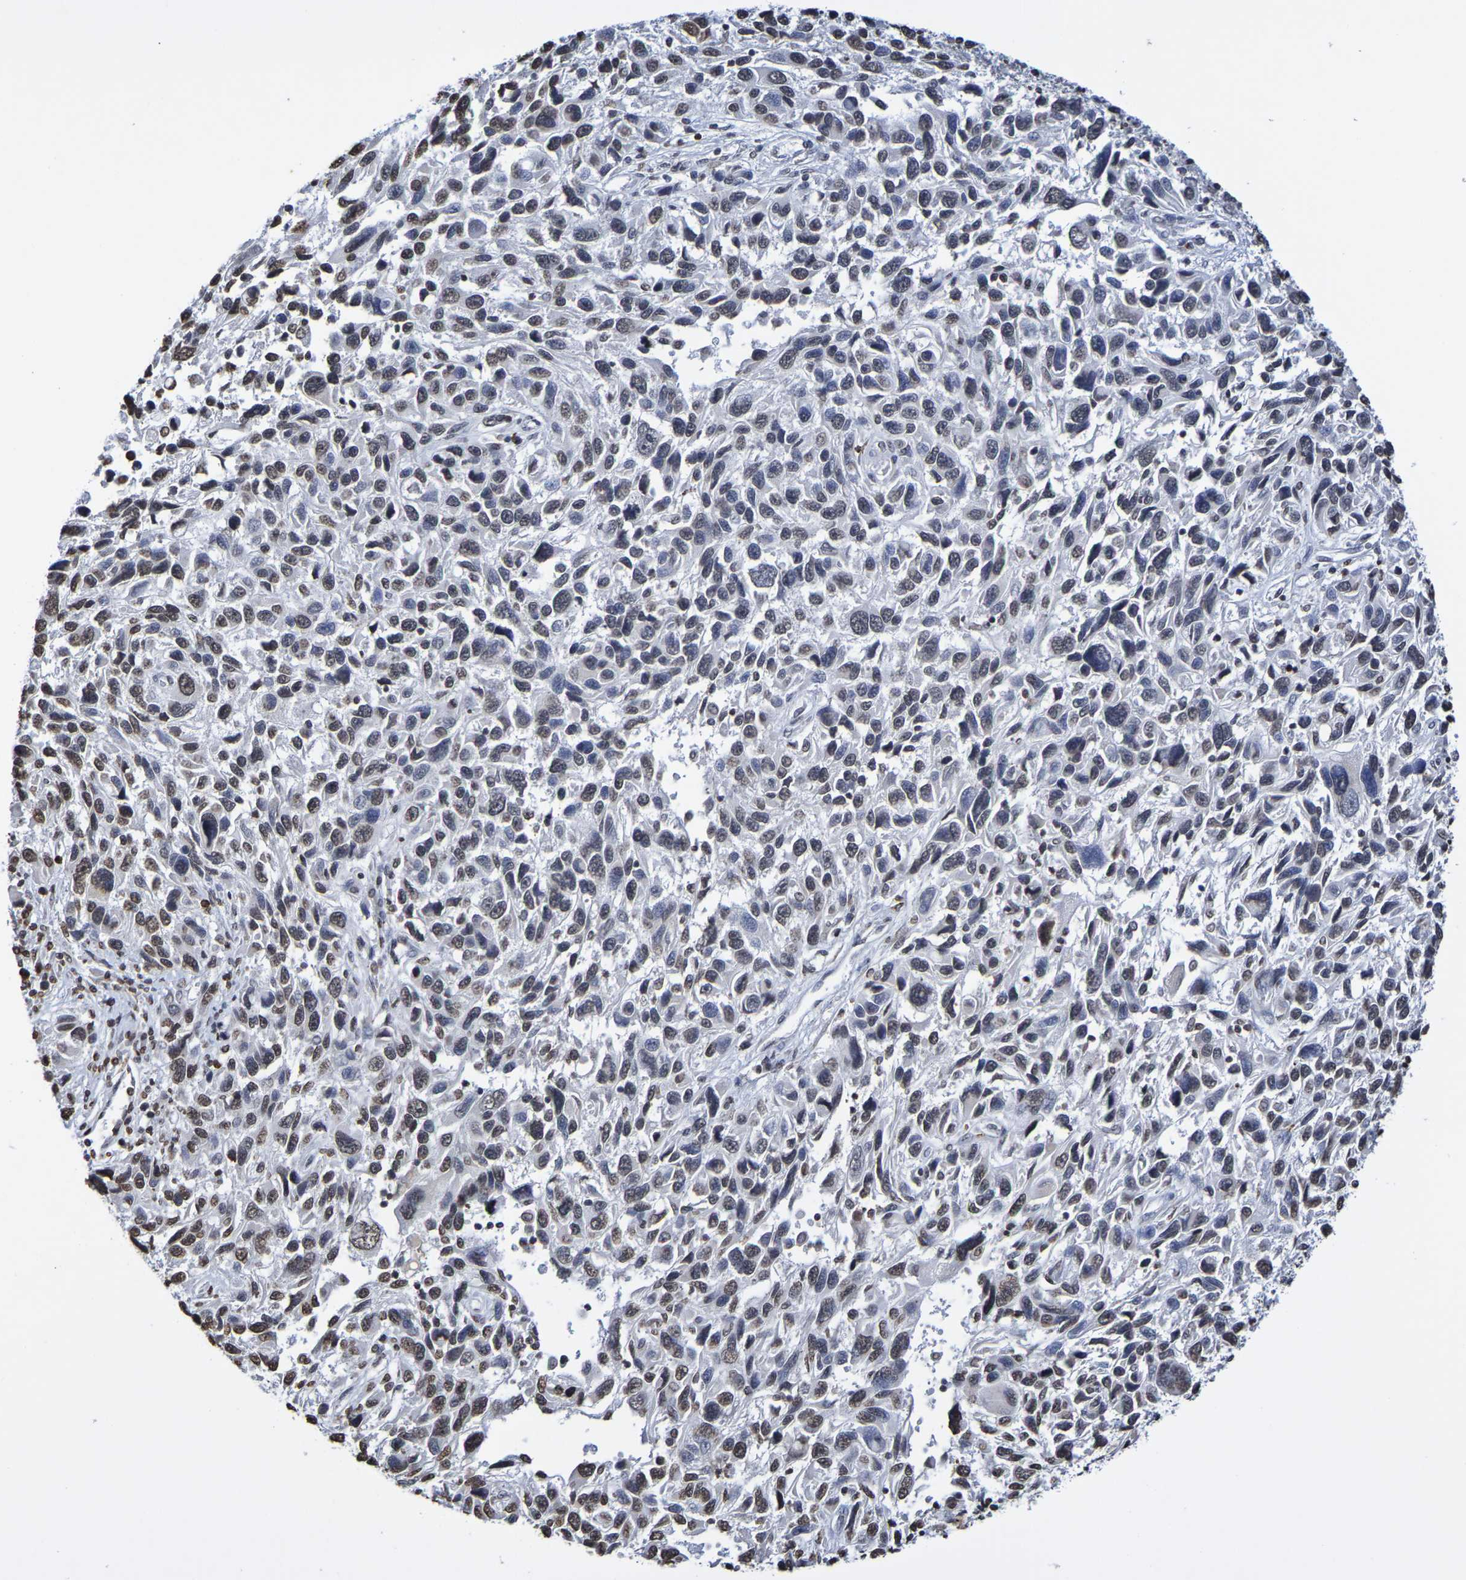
{"staining": {"intensity": "moderate", "quantity": "<25%", "location": "nuclear"}, "tissue": "melanoma", "cell_type": "Tumor cells", "image_type": "cancer", "snomed": [{"axis": "morphology", "description": "Malignant melanoma, NOS"}, {"axis": "topography", "description": "Skin"}], "caption": "This is a histology image of immunohistochemistry (IHC) staining of malignant melanoma, which shows moderate staining in the nuclear of tumor cells.", "gene": "ATF4", "patient": {"sex": "male", "age": 53}}